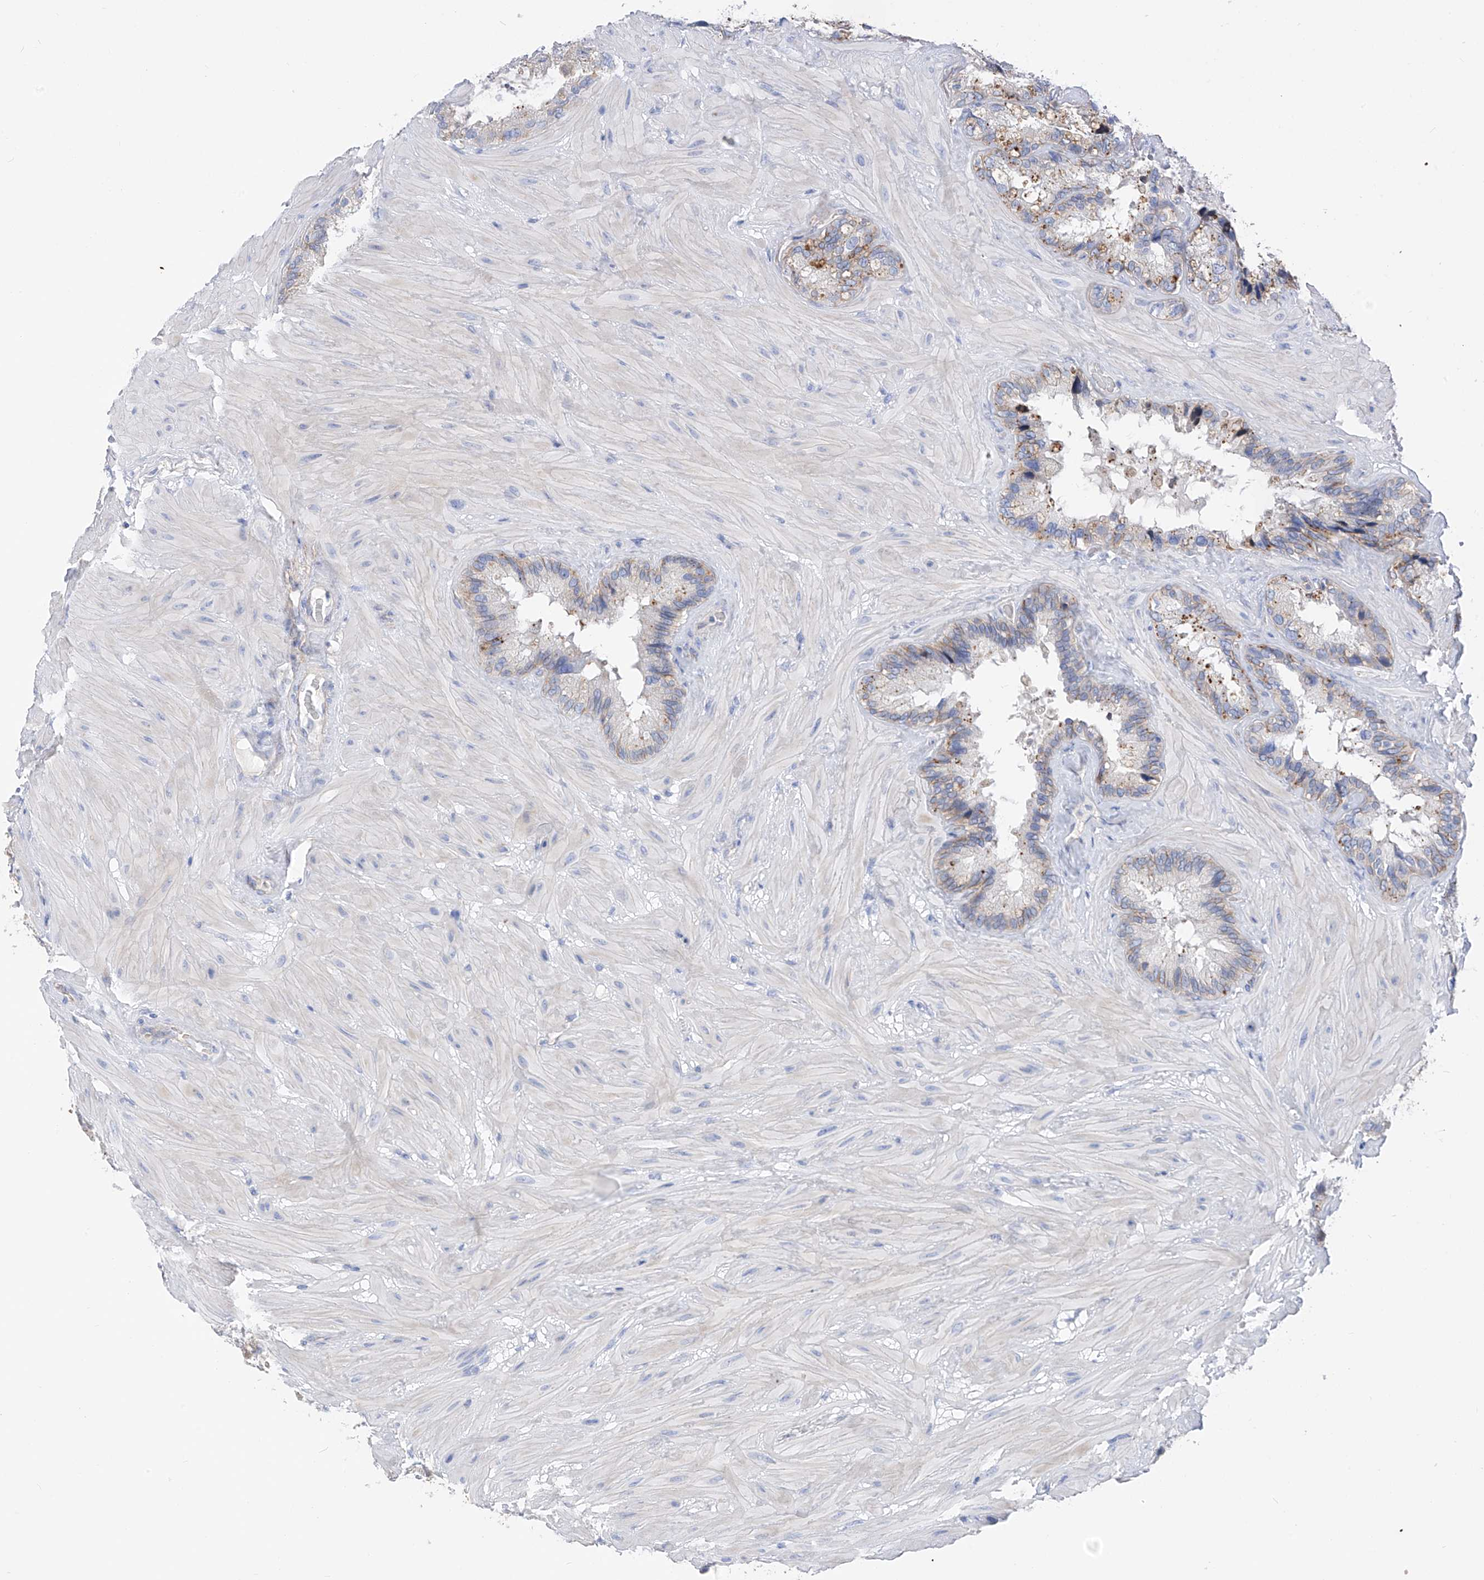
{"staining": {"intensity": "weak", "quantity": "<25%", "location": "cytoplasmic/membranous"}, "tissue": "seminal vesicle", "cell_type": "Glandular cells", "image_type": "normal", "snomed": [{"axis": "morphology", "description": "Normal tissue, NOS"}, {"axis": "topography", "description": "Prostate"}, {"axis": "topography", "description": "Seminal veicle"}], "caption": "IHC micrograph of normal seminal vesicle: seminal vesicle stained with DAB displays no significant protein positivity in glandular cells. The staining is performed using DAB brown chromogen with nuclei counter-stained in using hematoxylin.", "gene": "ITGA9", "patient": {"sex": "male", "age": 68}}